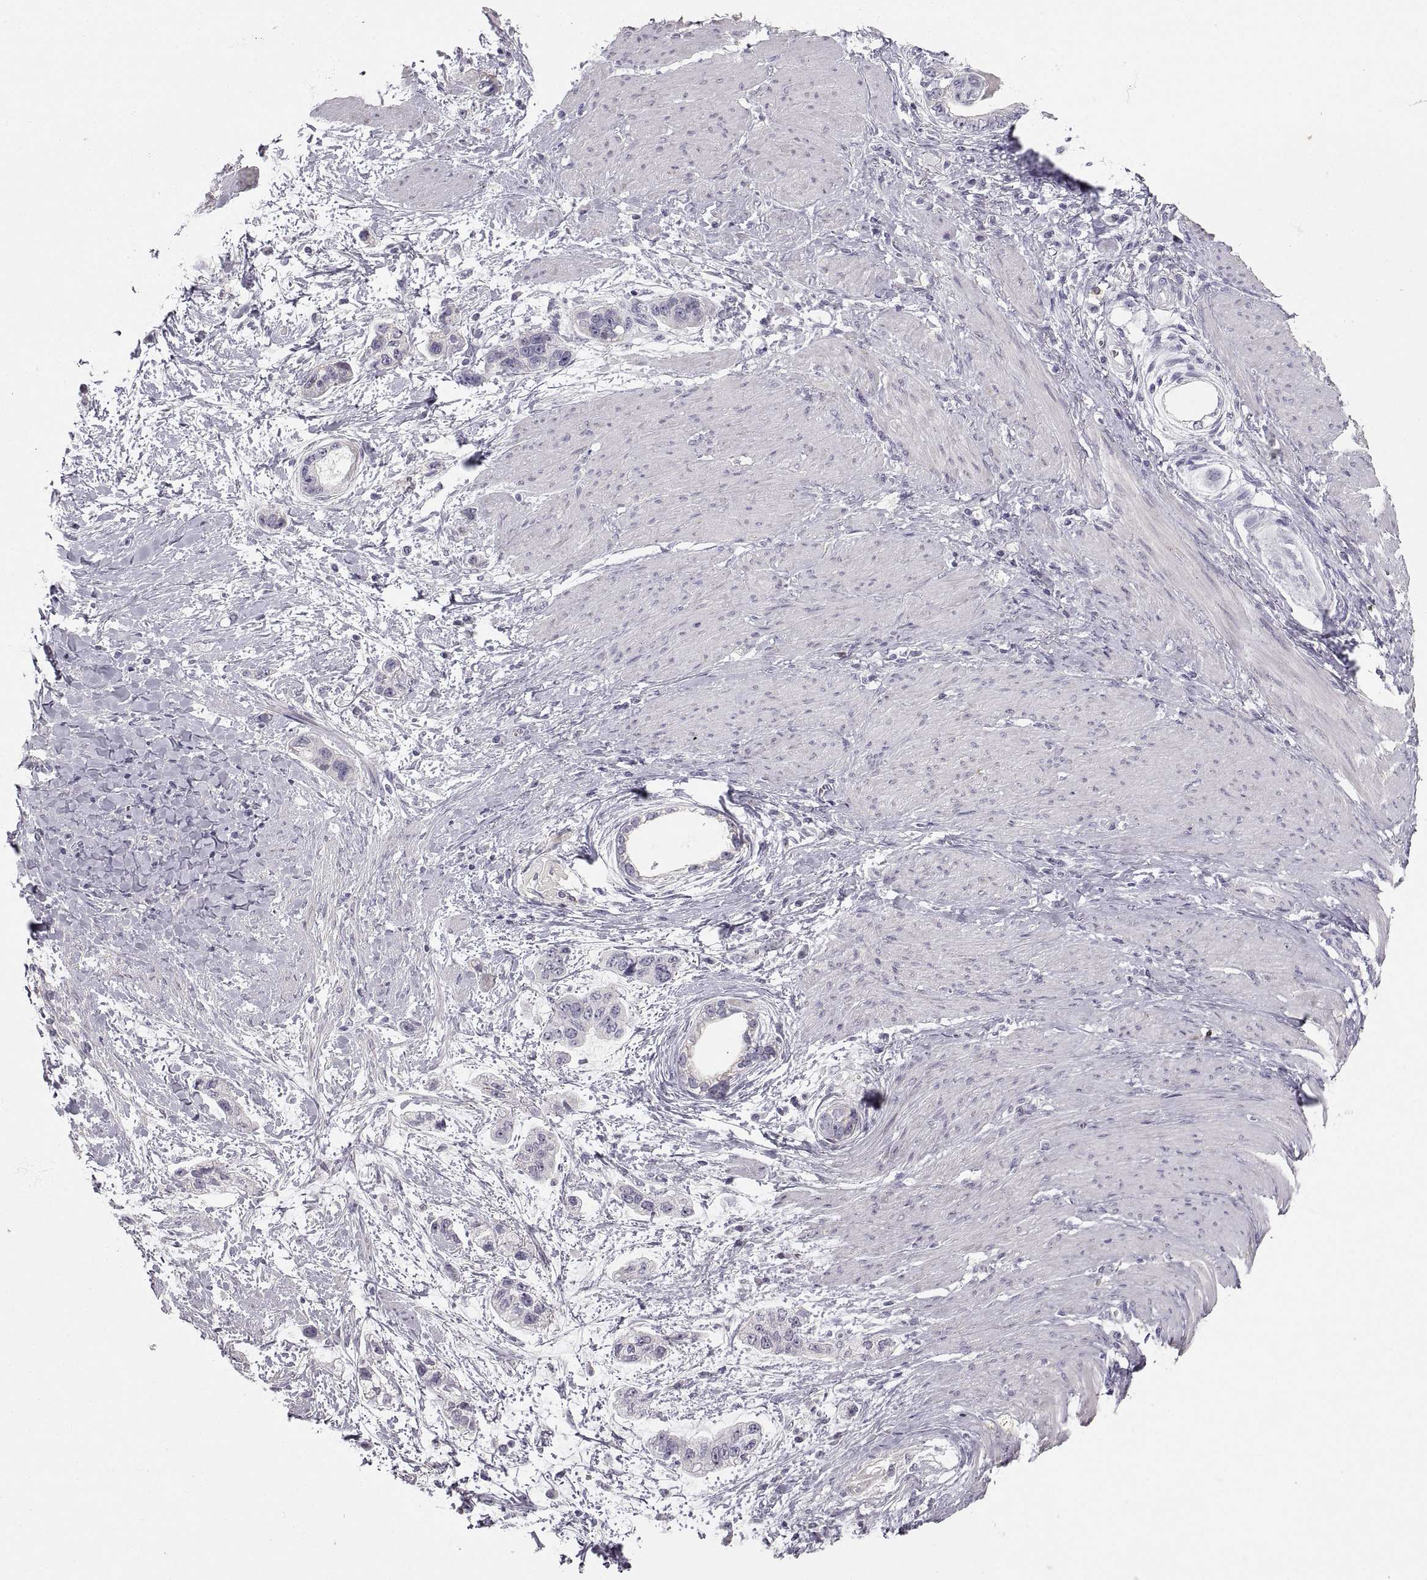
{"staining": {"intensity": "negative", "quantity": "none", "location": "none"}, "tissue": "stomach cancer", "cell_type": "Tumor cells", "image_type": "cancer", "snomed": [{"axis": "morphology", "description": "Adenocarcinoma, NOS"}, {"axis": "topography", "description": "Stomach, lower"}], "caption": "A high-resolution histopathology image shows immunohistochemistry (IHC) staining of stomach cancer (adenocarcinoma), which displays no significant expression in tumor cells.", "gene": "ZNF185", "patient": {"sex": "female", "age": 93}}